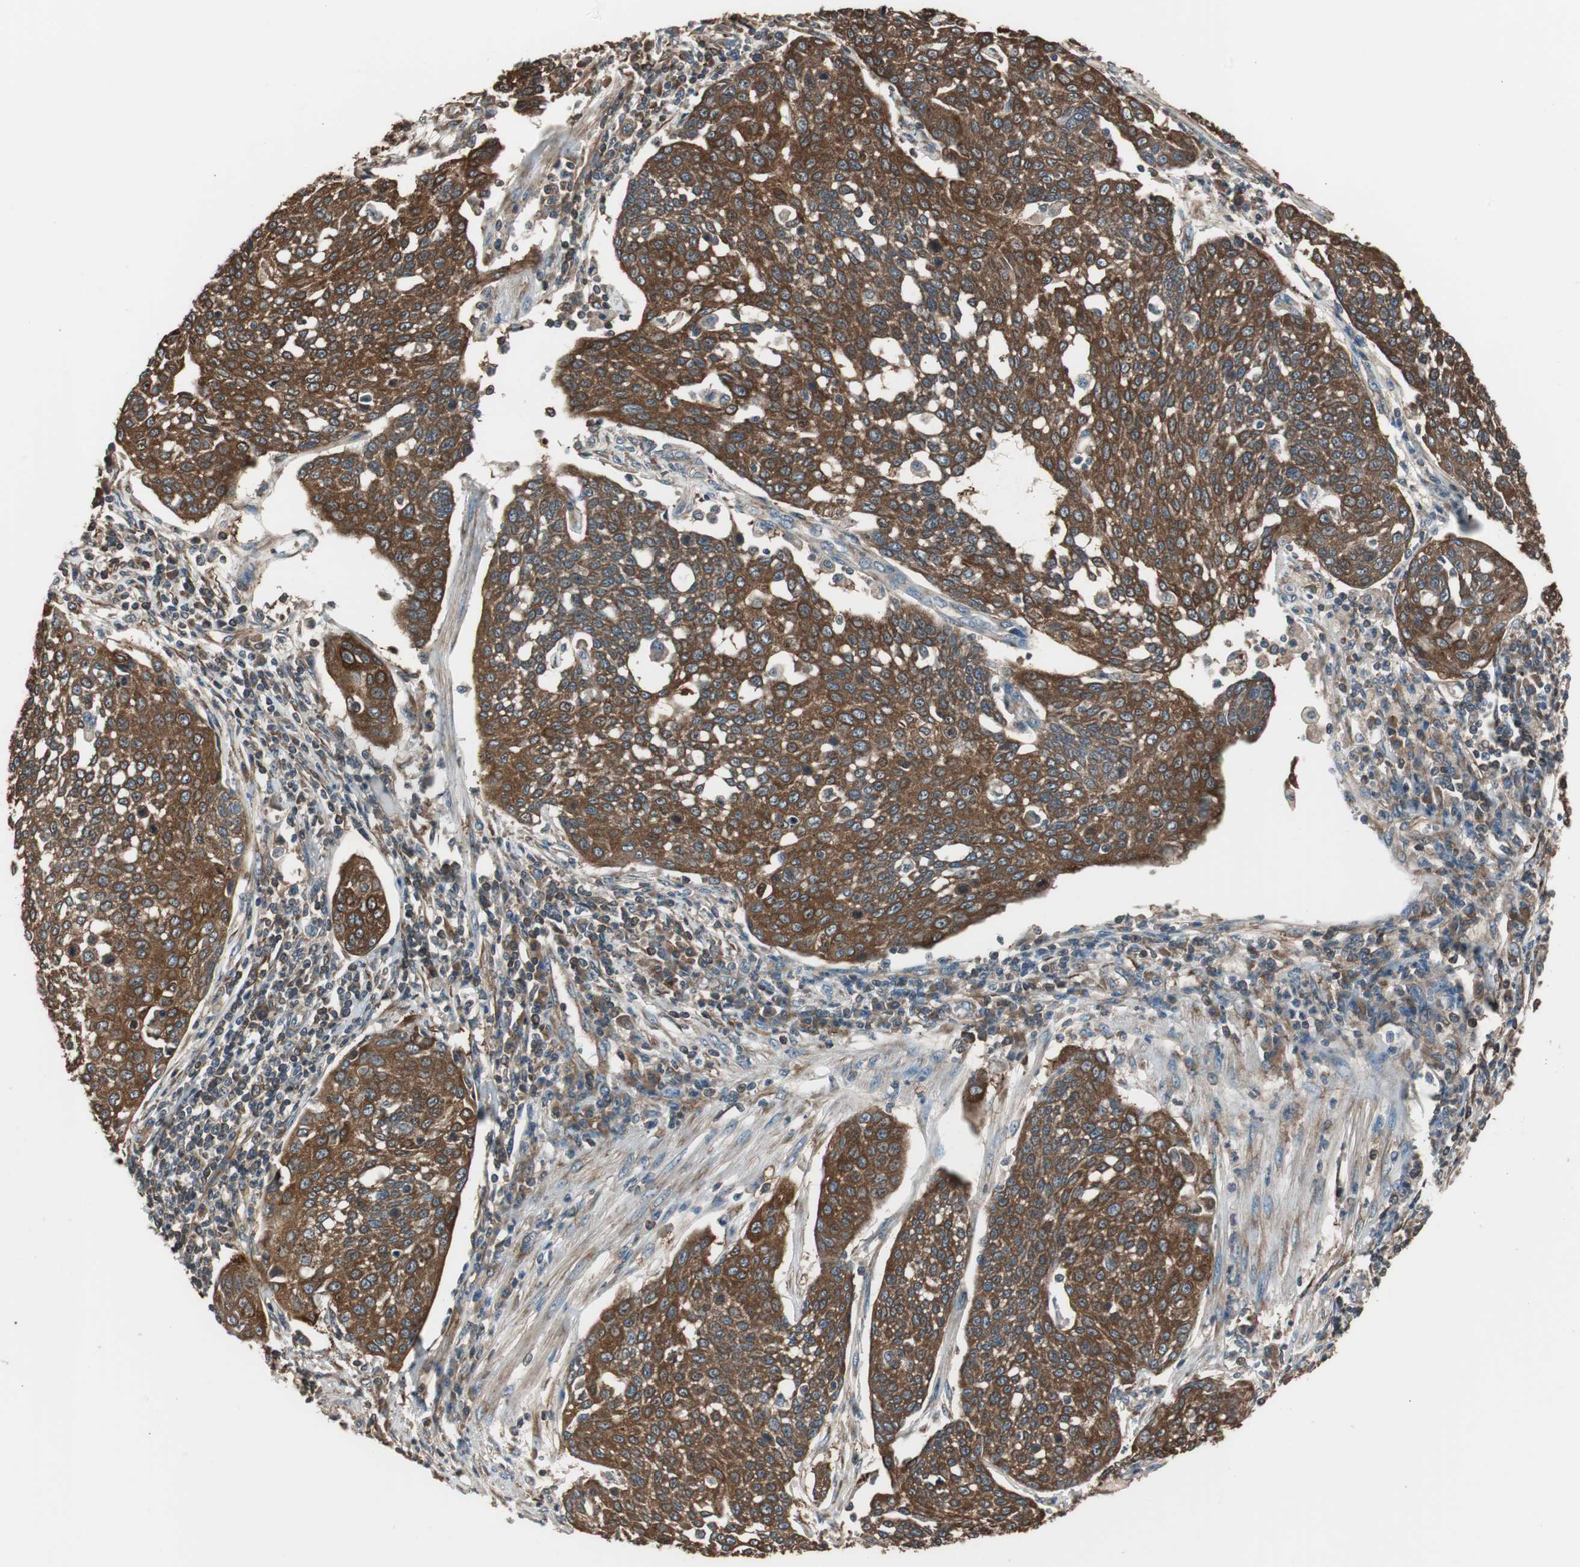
{"staining": {"intensity": "strong", "quantity": ">75%", "location": "cytoplasmic/membranous"}, "tissue": "cervical cancer", "cell_type": "Tumor cells", "image_type": "cancer", "snomed": [{"axis": "morphology", "description": "Squamous cell carcinoma, NOS"}, {"axis": "topography", "description": "Cervix"}], "caption": "Human cervical cancer stained for a protein (brown) exhibits strong cytoplasmic/membranous positive positivity in about >75% of tumor cells.", "gene": "CAPNS1", "patient": {"sex": "female", "age": 34}}